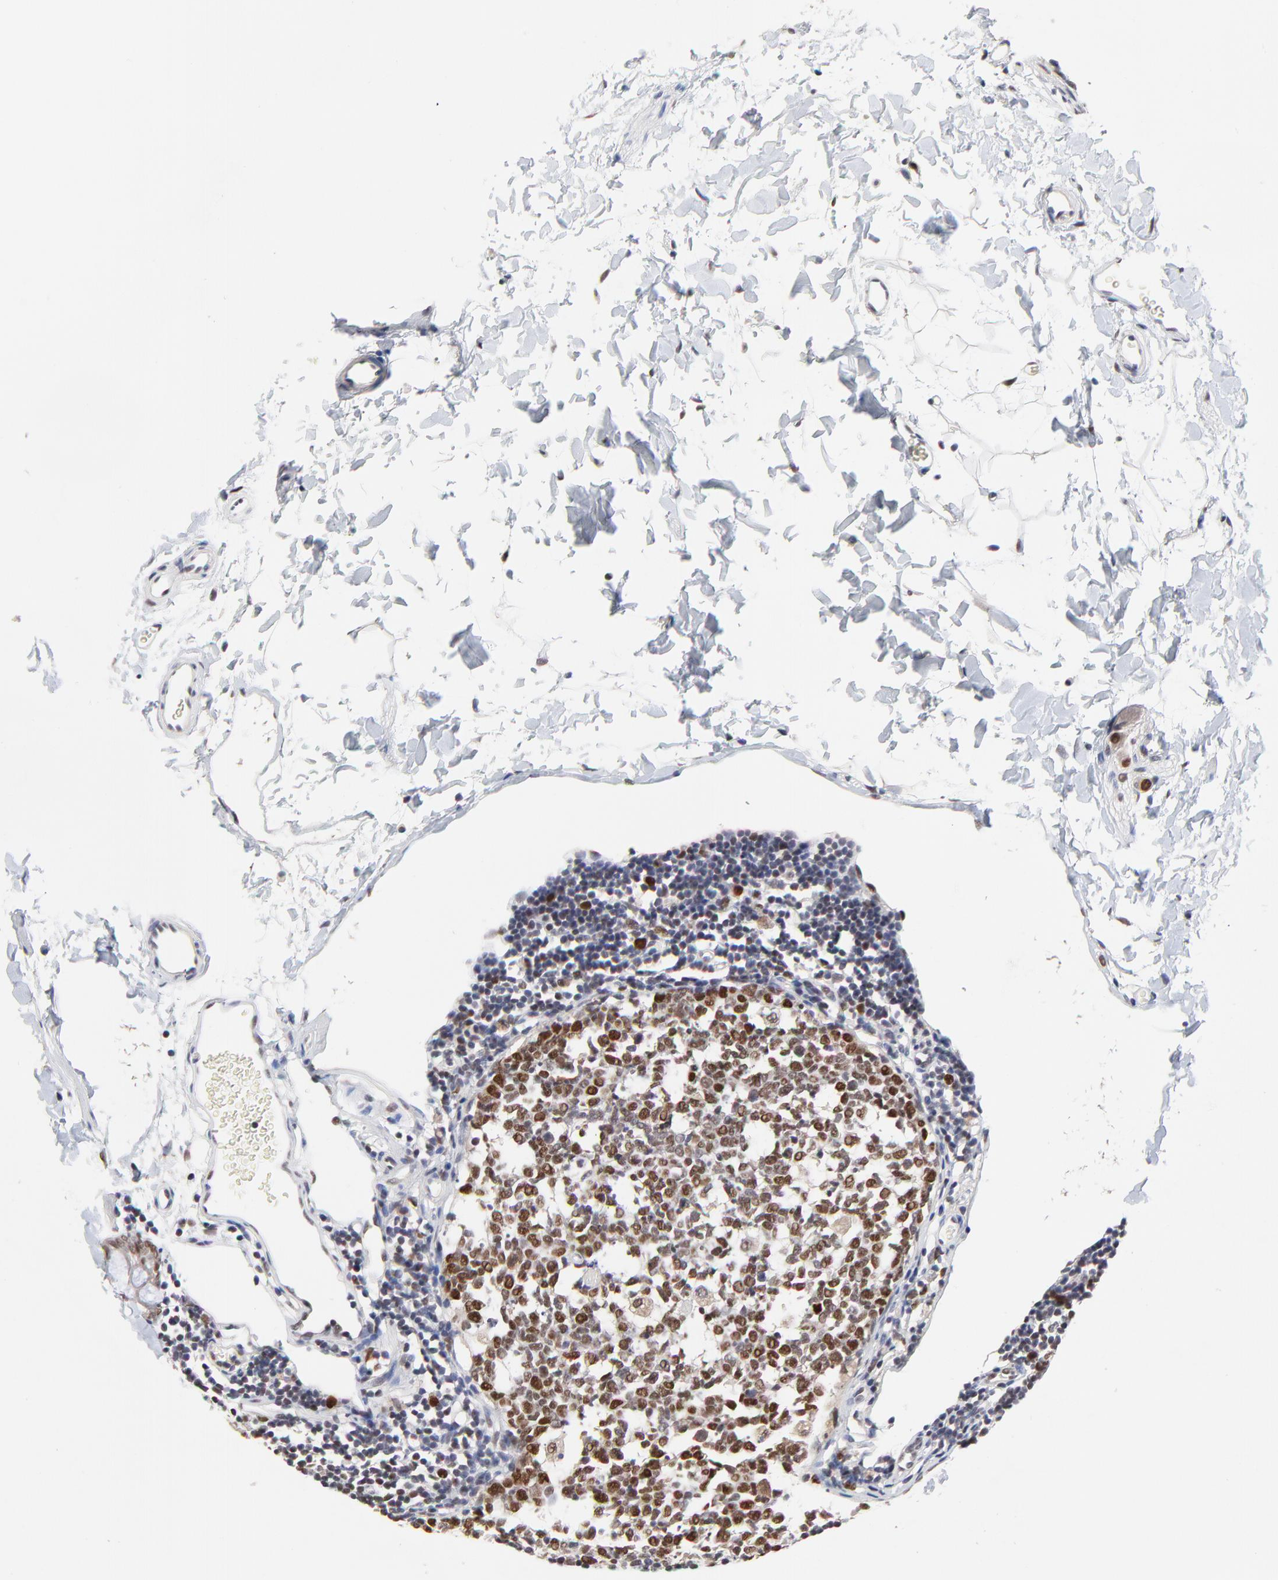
{"staining": {"intensity": "negative", "quantity": "none", "location": "none"}, "tissue": "colon", "cell_type": "Endothelial cells", "image_type": "normal", "snomed": [{"axis": "morphology", "description": "Normal tissue, NOS"}, {"axis": "topography", "description": "Colon"}], "caption": "IHC of normal colon exhibits no staining in endothelial cells. Brightfield microscopy of immunohistochemistry (IHC) stained with DAB (3,3'-diaminobenzidine) (brown) and hematoxylin (blue), captured at high magnification.", "gene": "OGFOD1", "patient": {"sex": "male", "age": 14}}